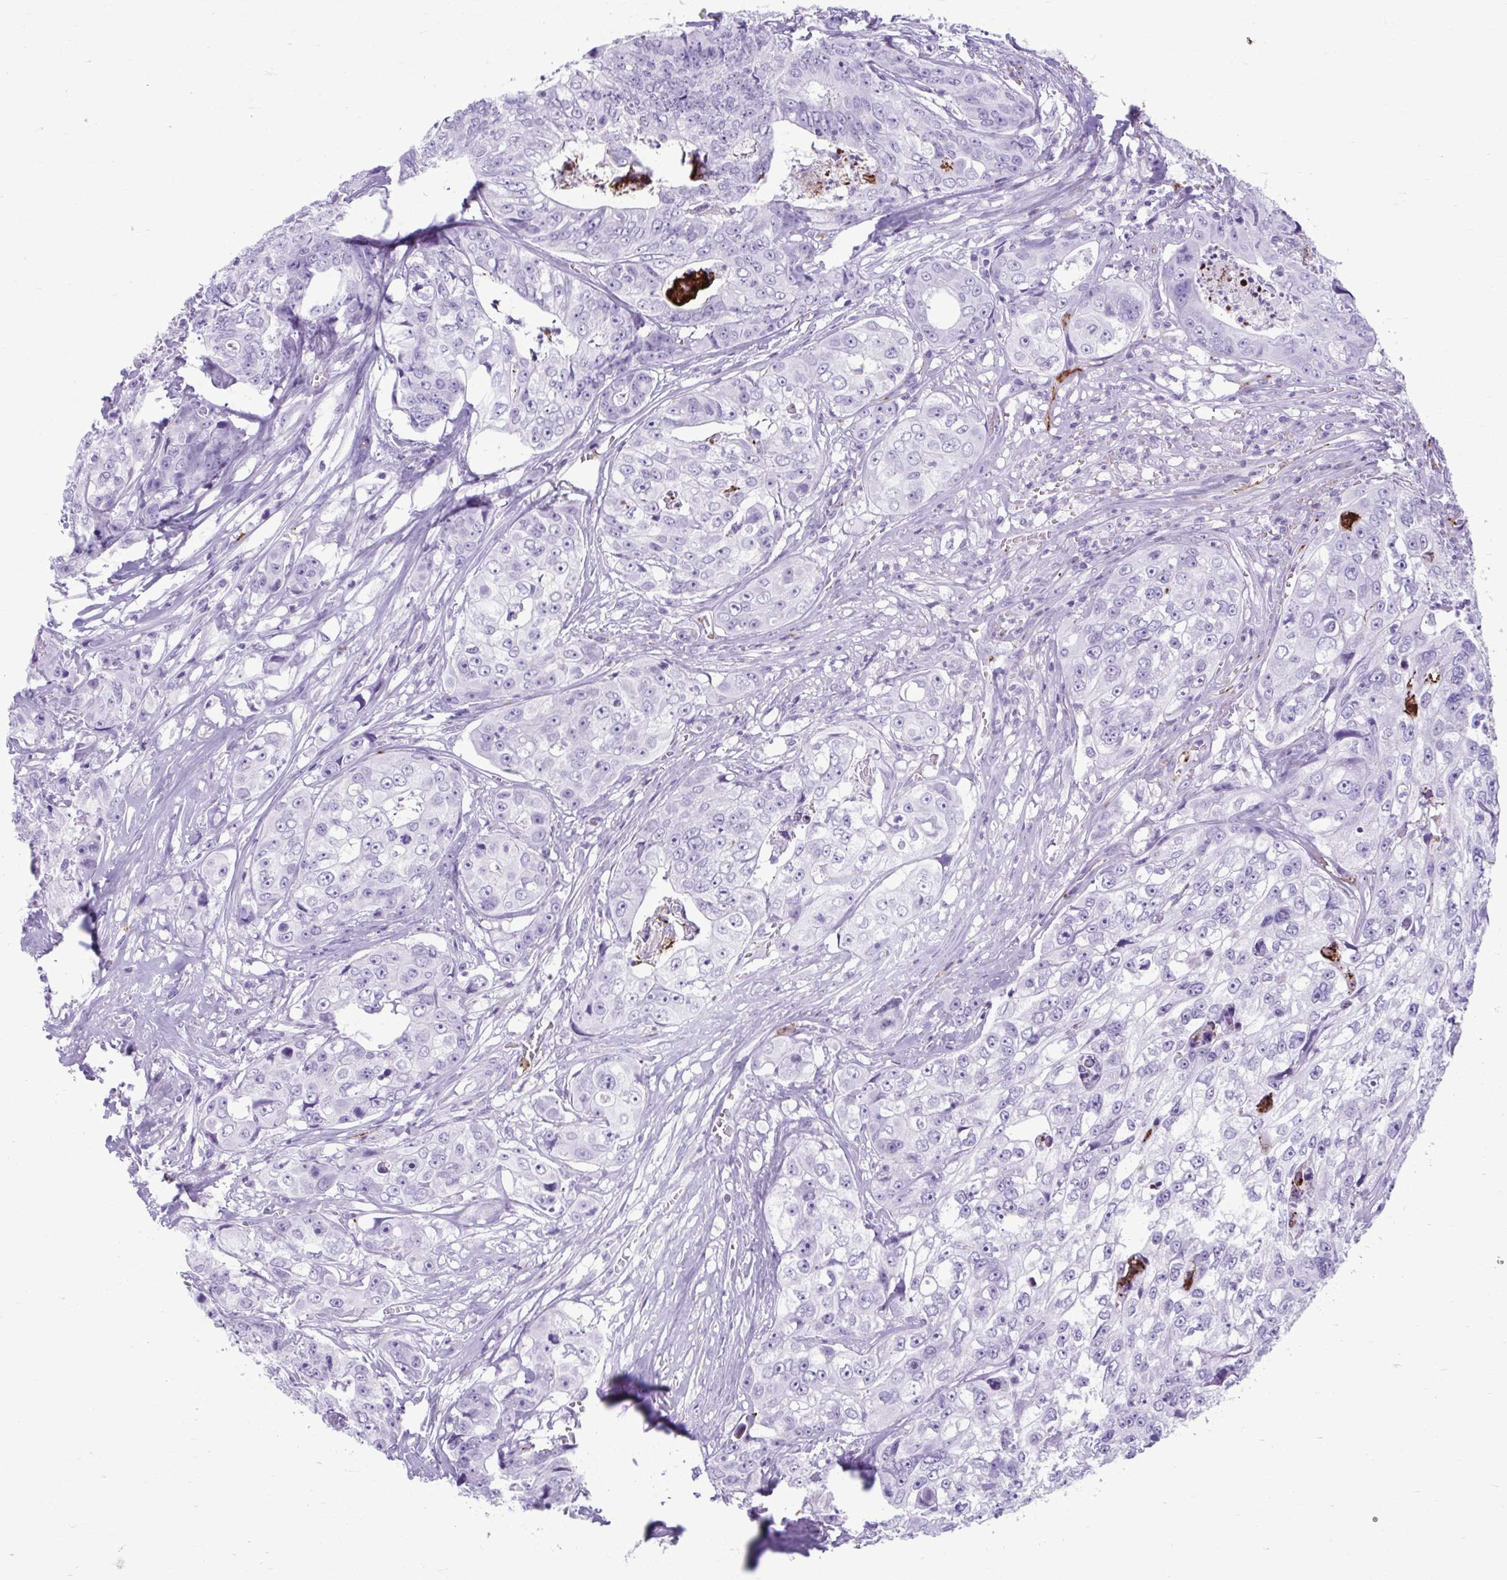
{"staining": {"intensity": "negative", "quantity": "none", "location": "none"}, "tissue": "colorectal cancer", "cell_type": "Tumor cells", "image_type": "cancer", "snomed": [{"axis": "morphology", "description": "Adenocarcinoma, NOS"}, {"axis": "topography", "description": "Rectum"}], "caption": "The image shows no significant positivity in tumor cells of colorectal adenocarcinoma.", "gene": "TCEAL3", "patient": {"sex": "female", "age": 62}}